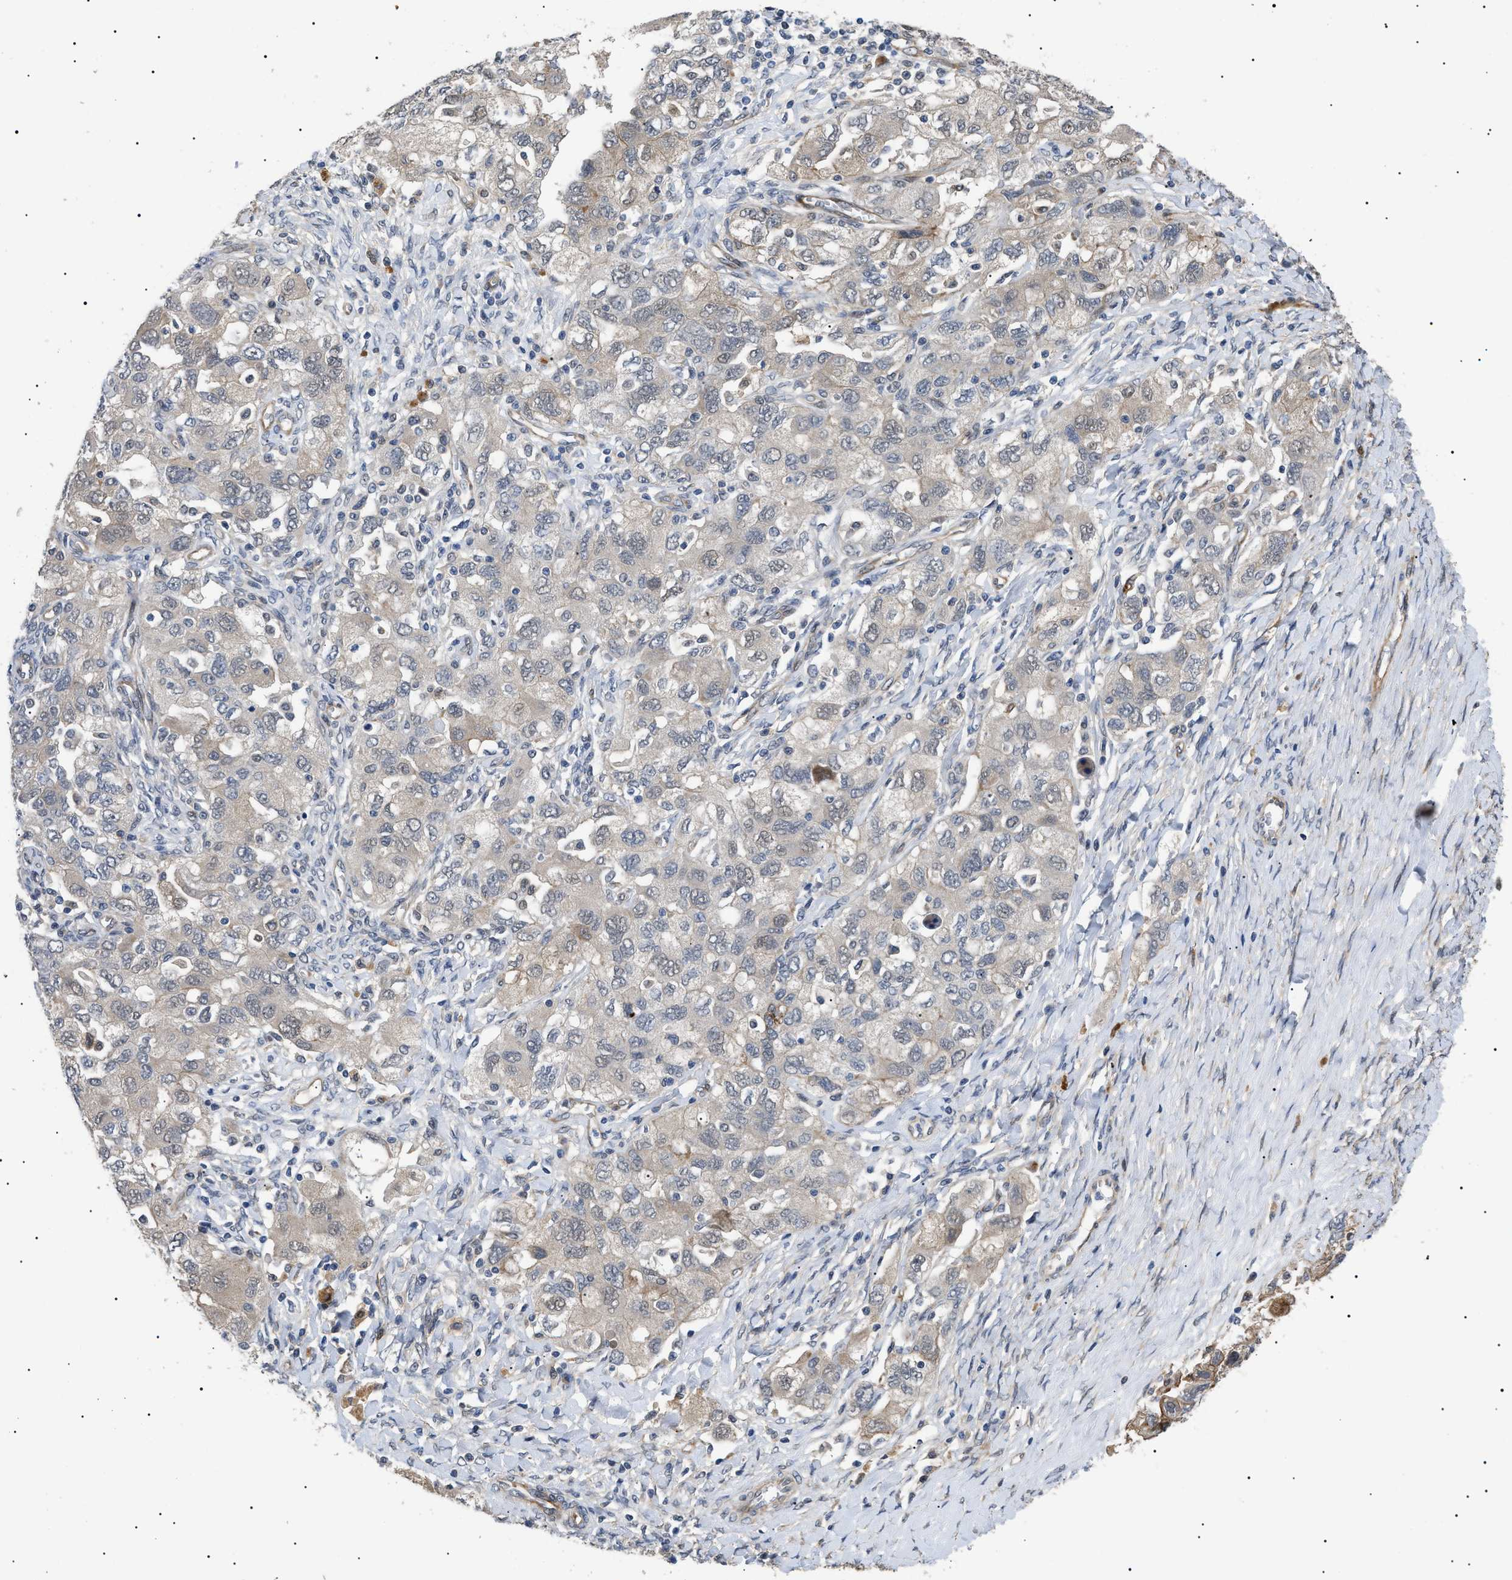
{"staining": {"intensity": "weak", "quantity": "25%-75%", "location": "cytoplasmic/membranous,nuclear"}, "tissue": "ovarian cancer", "cell_type": "Tumor cells", "image_type": "cancer", "snomed": [{"axis": "morphology", "description": "Carcinoma, NOS"}, {"axis": "morphology", "description": "Cystadenocarcinoma, serous, NOS"}, {"axis": "topography", "description": "Ovary"}], "caption": "IHC photomicrograph of neoplastic tissue: ovarian cancer (carcinoma) stained using immunohistochemistry (IHC) shows low levels of weak protein expression localized specifically in the cytoplasmic/membranous and nuclear of tumor cells, appearing as a cytoplasmic/membranous and nuclear brown color.", "gene": "CRCP", "patient": {"sex": "female", "age": 69}}